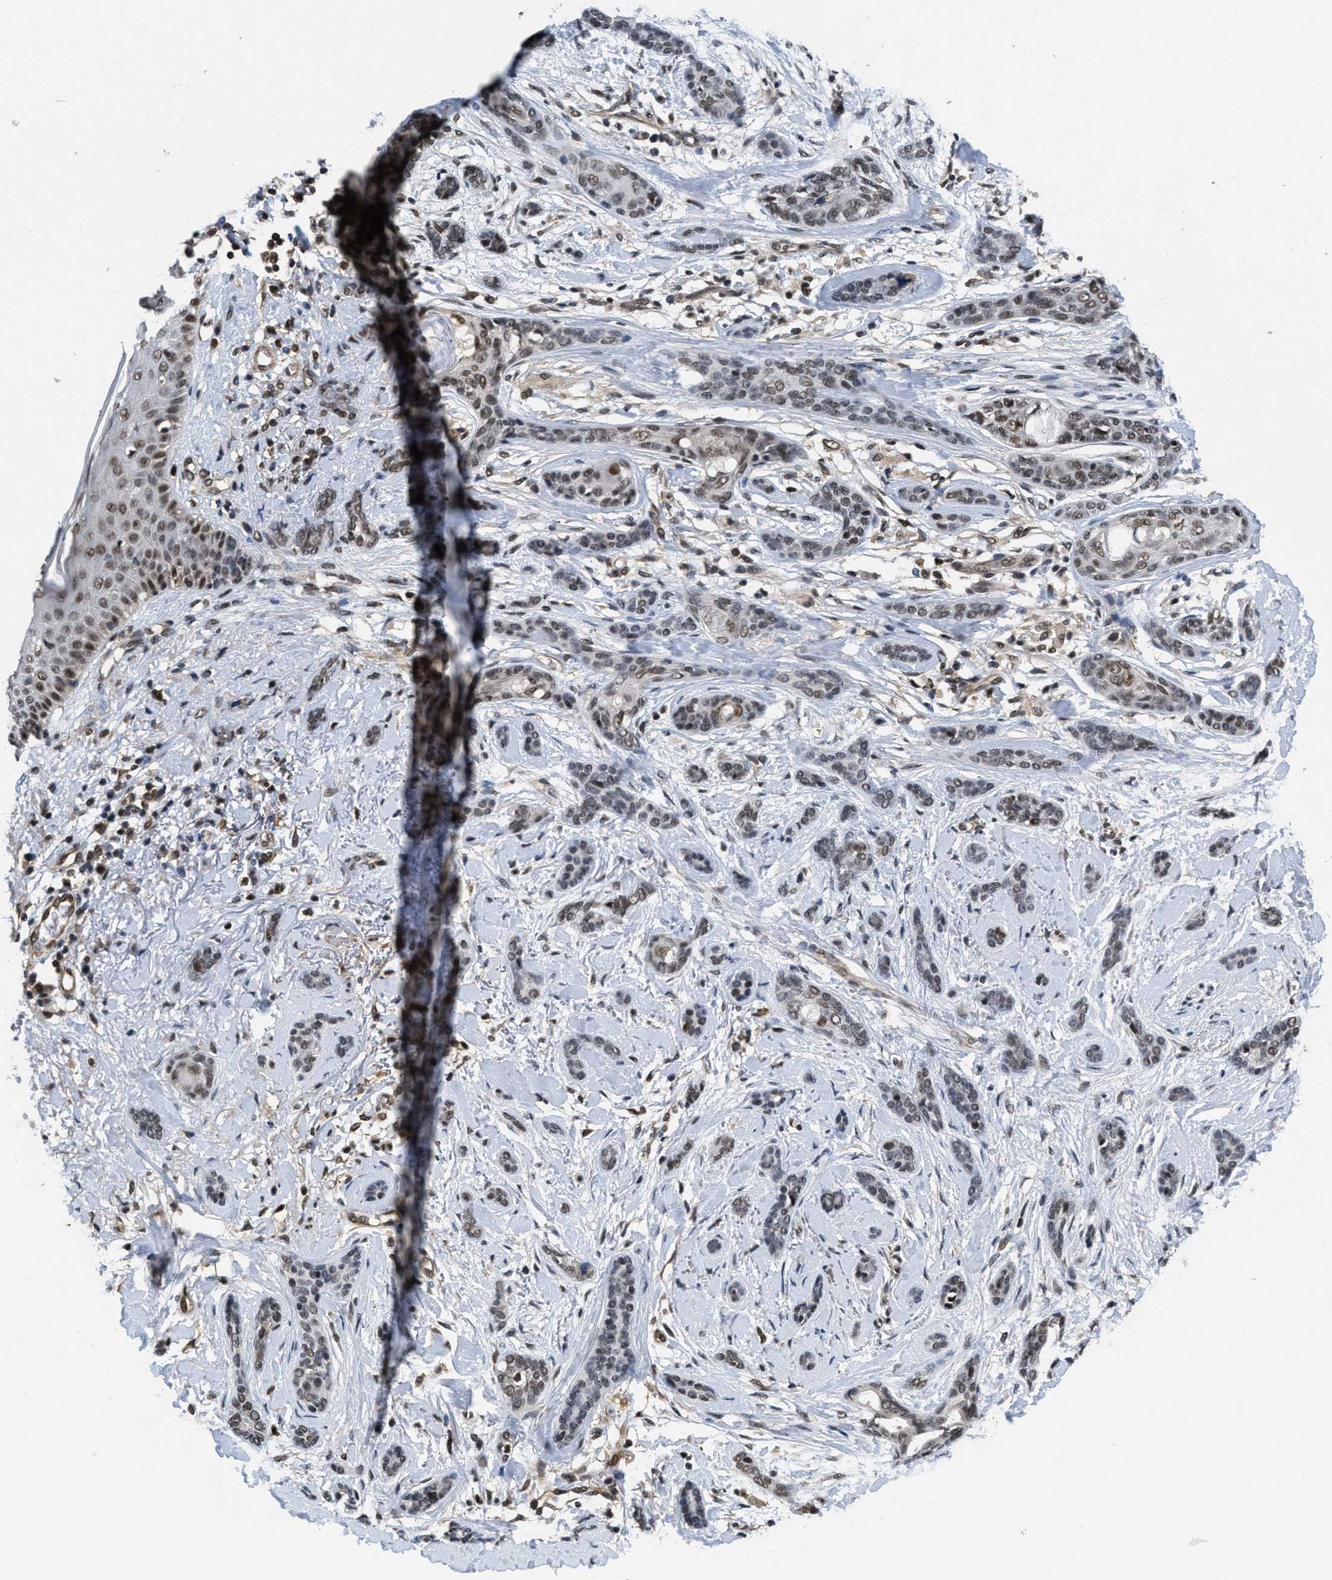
{"staining": {"intensity": "weak", "quantity": "25%-75%", "location": "nuclear"}, "tissue": "skin cancer", "cell_type": "Tumor cells", "image_type": "cancer", "snomed": [{"axis": "morphology", "description": "Basal cell carcinoma"}, {"axis": "morphology", "description": "Adnexal tumor, benign"}, {"axis": "topography", "description": "Skin"}], "caption": "There is low levels of weak nuclear expression in tumor cells of skin benign adnexal tumor, as demonstrated by immunohistochemical staining (brown color).", "gene": "CUL4B", "patient": {"sex": "female", "age": 42}}